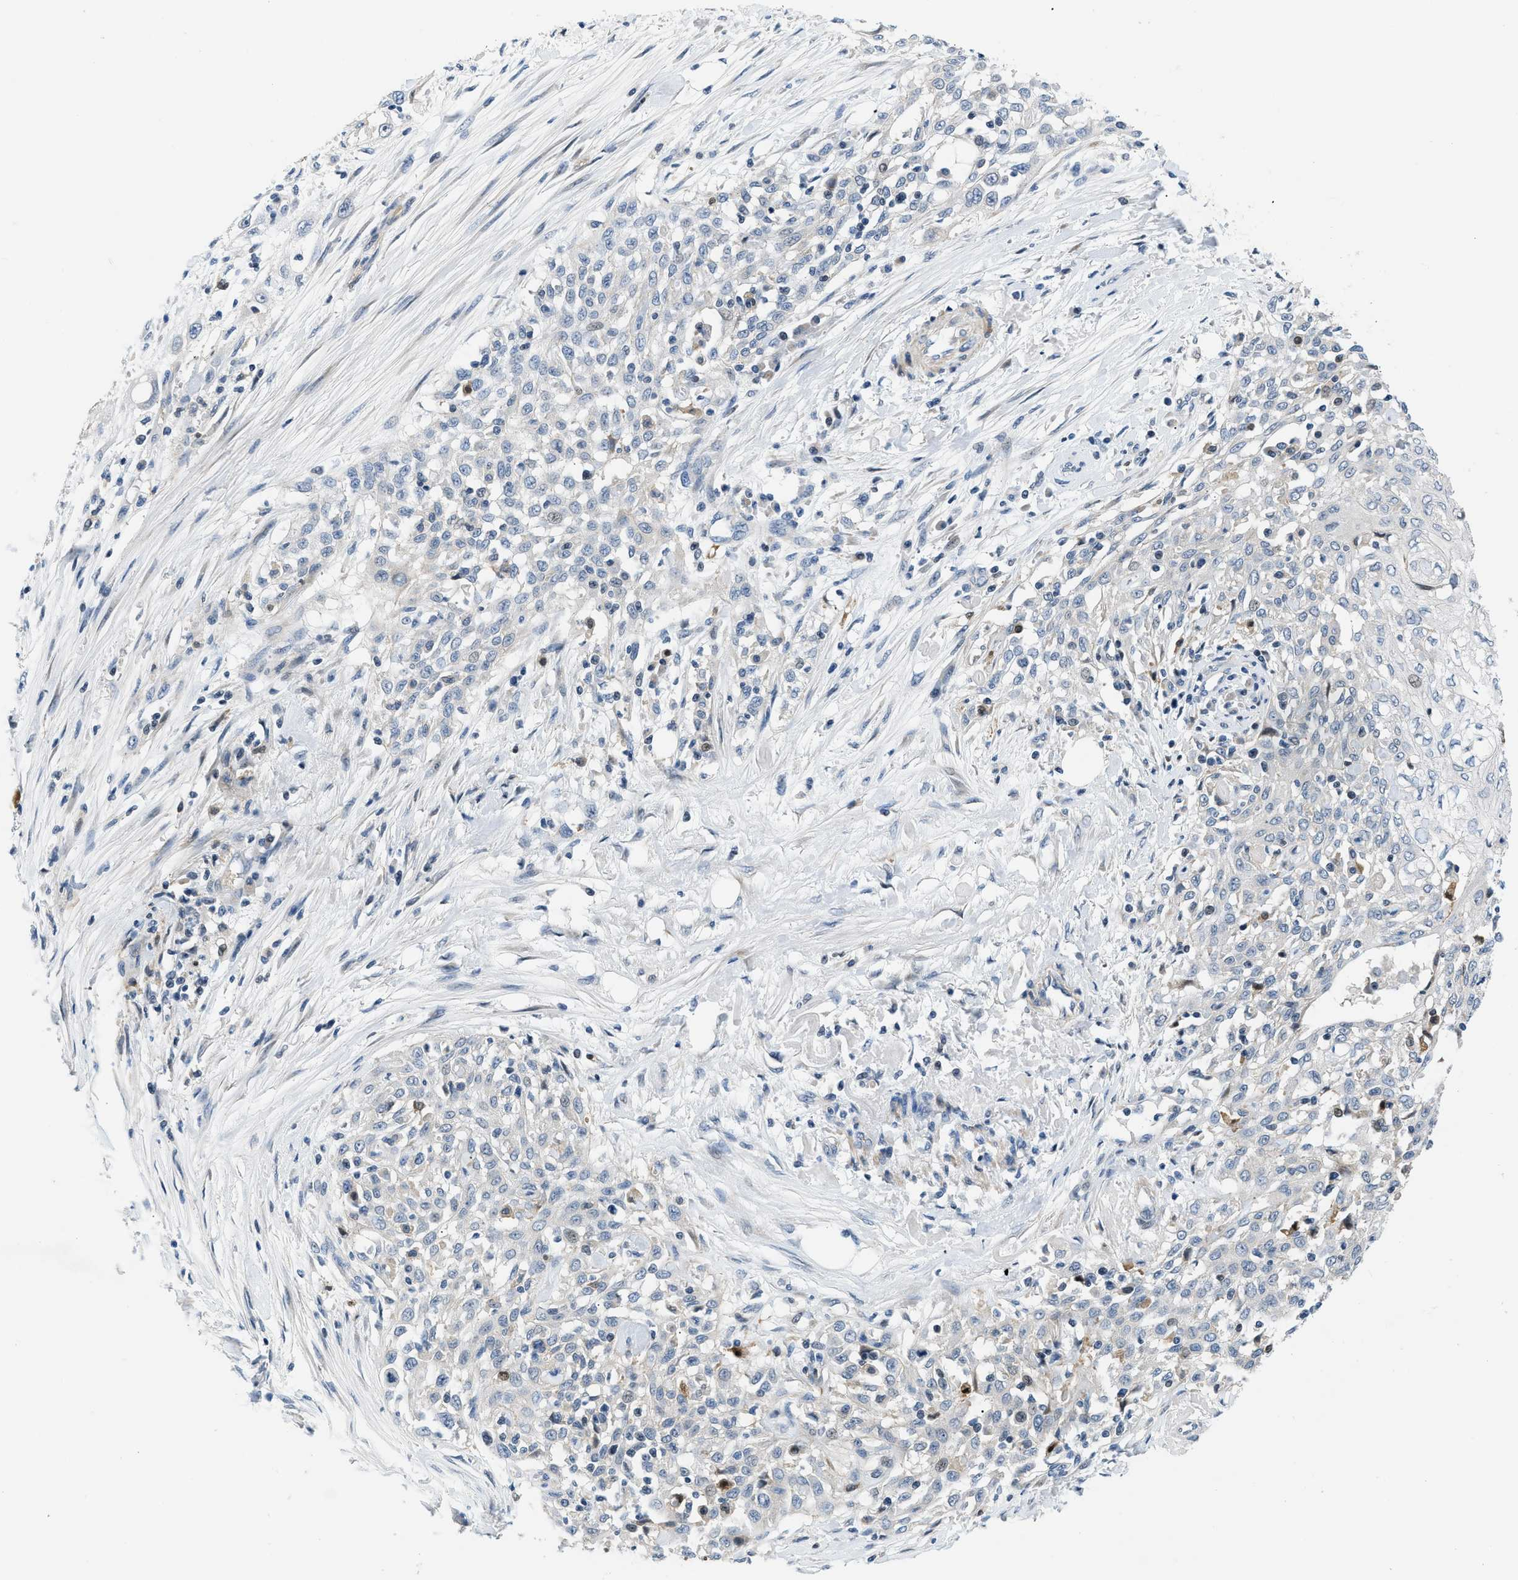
{"staining": {"intensity": "negative", "quantity": "none", "location": "none"}, "tissue": "skin cancer", "cell_type": "Tumor cells", "image_type": "cancer", "snomed": [{"axis": "morphology", "description": "Squamous cell carcinoma, NOS"}, {"axis": "morphology", "description": "Squamous cell carcinoma, metastatic, NOS"}, {"axis": "topography", "description": "Skin"}, {"axis": "topography", "description": "Lymph node"}], "caption": "This is an immunohistochemistry (IHC) micrograph of human metastatic squamous cell carcinoma (skin). There is no staining in tumor cells.", "gene": "FDCSP", "patient": {"sex": "male", "age": 75}}